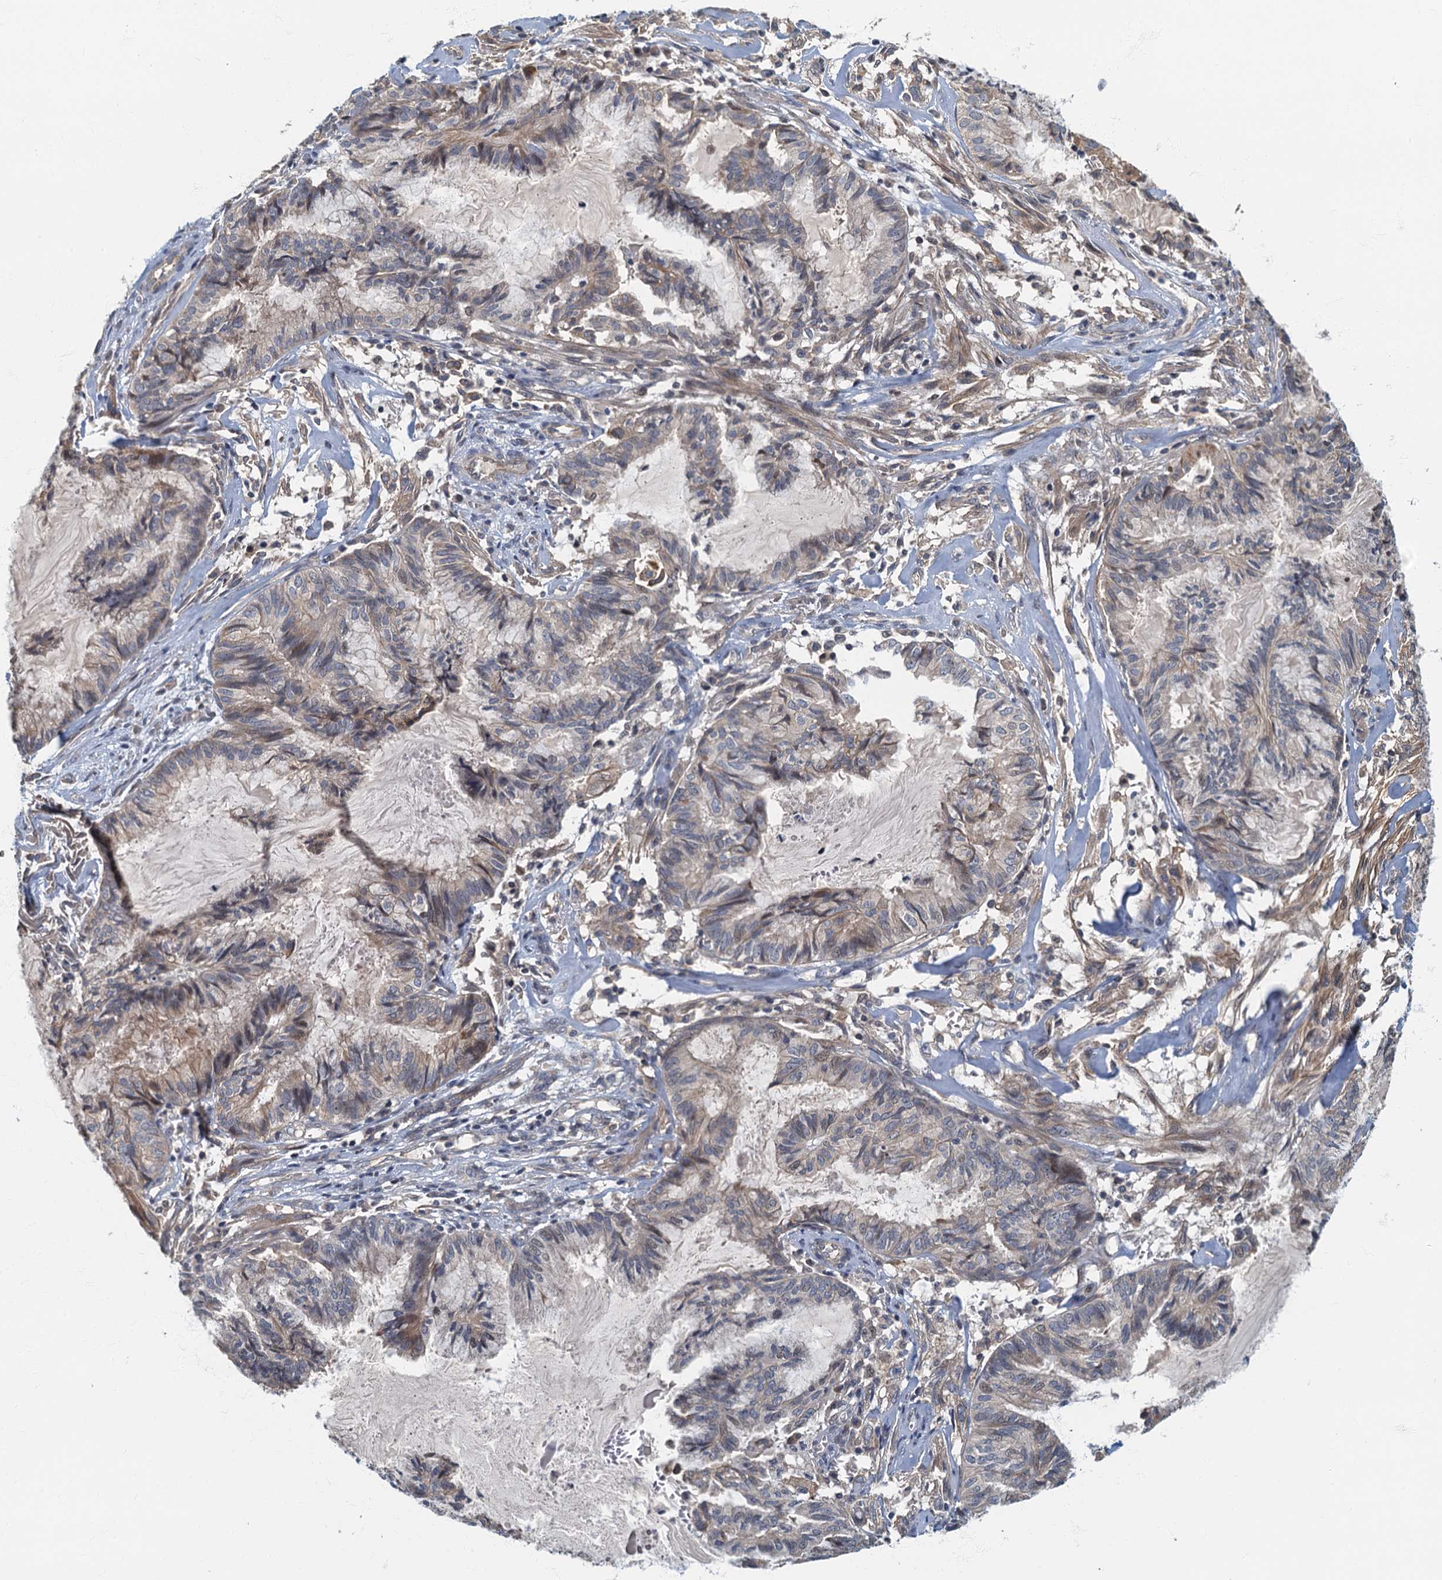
{"staining": {"intensity": "negative", "quantity": "none", "location": "none"}, "tissue": "endometrial cancer", "cell_type": "Tumor cells", "image_type": "cancer", "snomed": [{"axis": "morphology", "description": "Adenocarcinoma, NOS"}, {"axis": "topography", "description": "Endometrium"}], "caption": "Immunohistochemistry photomicrograph of neoplastic tissue: human endometrial cancer stained with DAB (3,3'-diaminobenzidine) reveals no significant protein positivity in tumor cells.", "gene": "CKAP2L", "patient": {"sex": "female", "age": 86}}